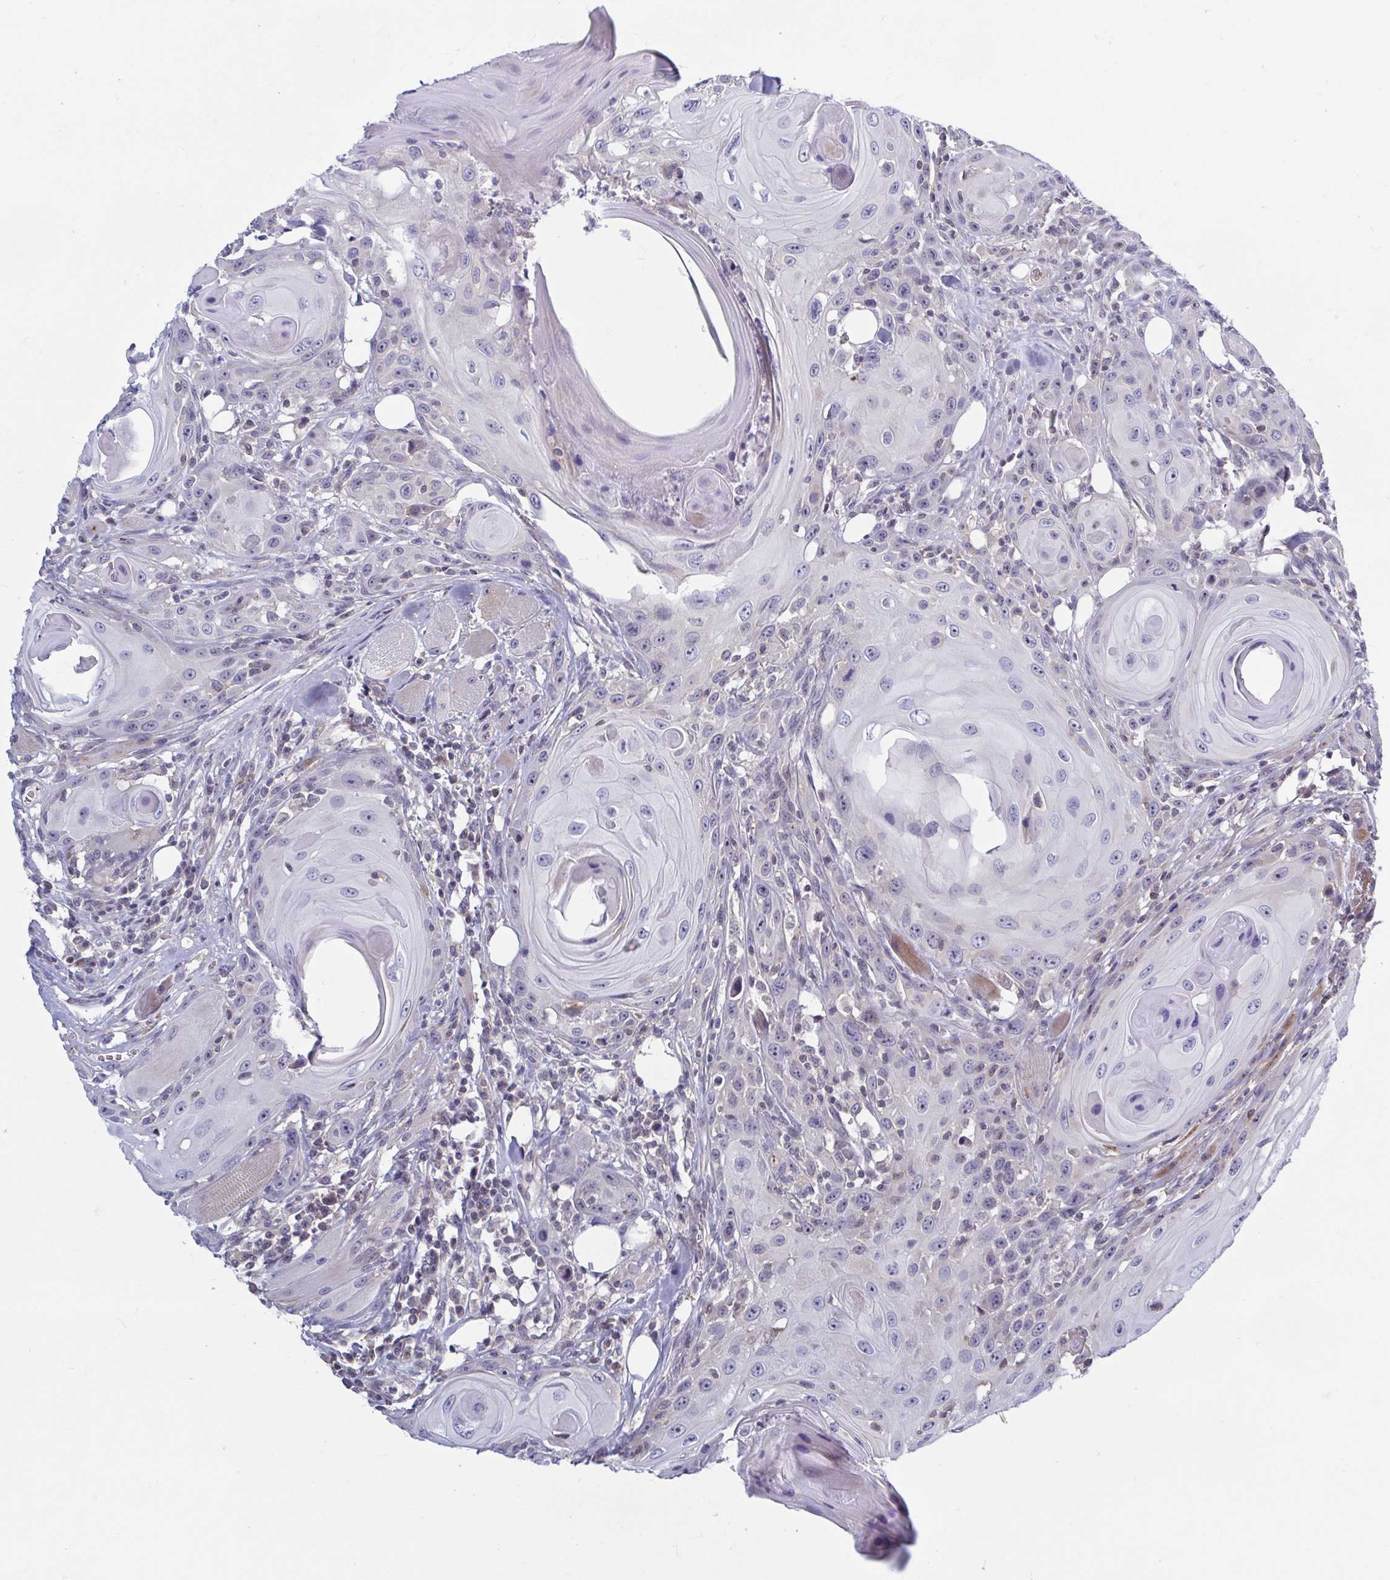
{"staining": {"intensity": "negative", "quantity": "none", "location": "none"}, "tissue": "head and neck cancer", "cell_type": "Tumor cells", "image_type": "cancer", "snomed": [{"axis": "morphology", "description": "Squamous cell carcinoma, NOS"}, {"axis": "topography", "description": "Head-Neck"}], "caption": "A high-resolution micrograph shows immunohistochemistry staining of squamous cell carcinoma (head and neck), which shows no significant staining in tumor cells. The staining was performed using DAB to visualize the protein expression in brown, while the nuclei were stained in blue with hematoxylin (Magnification: 20x).", "gene": "LRRC38", "patient": {"sex": "female", "age": 80}}